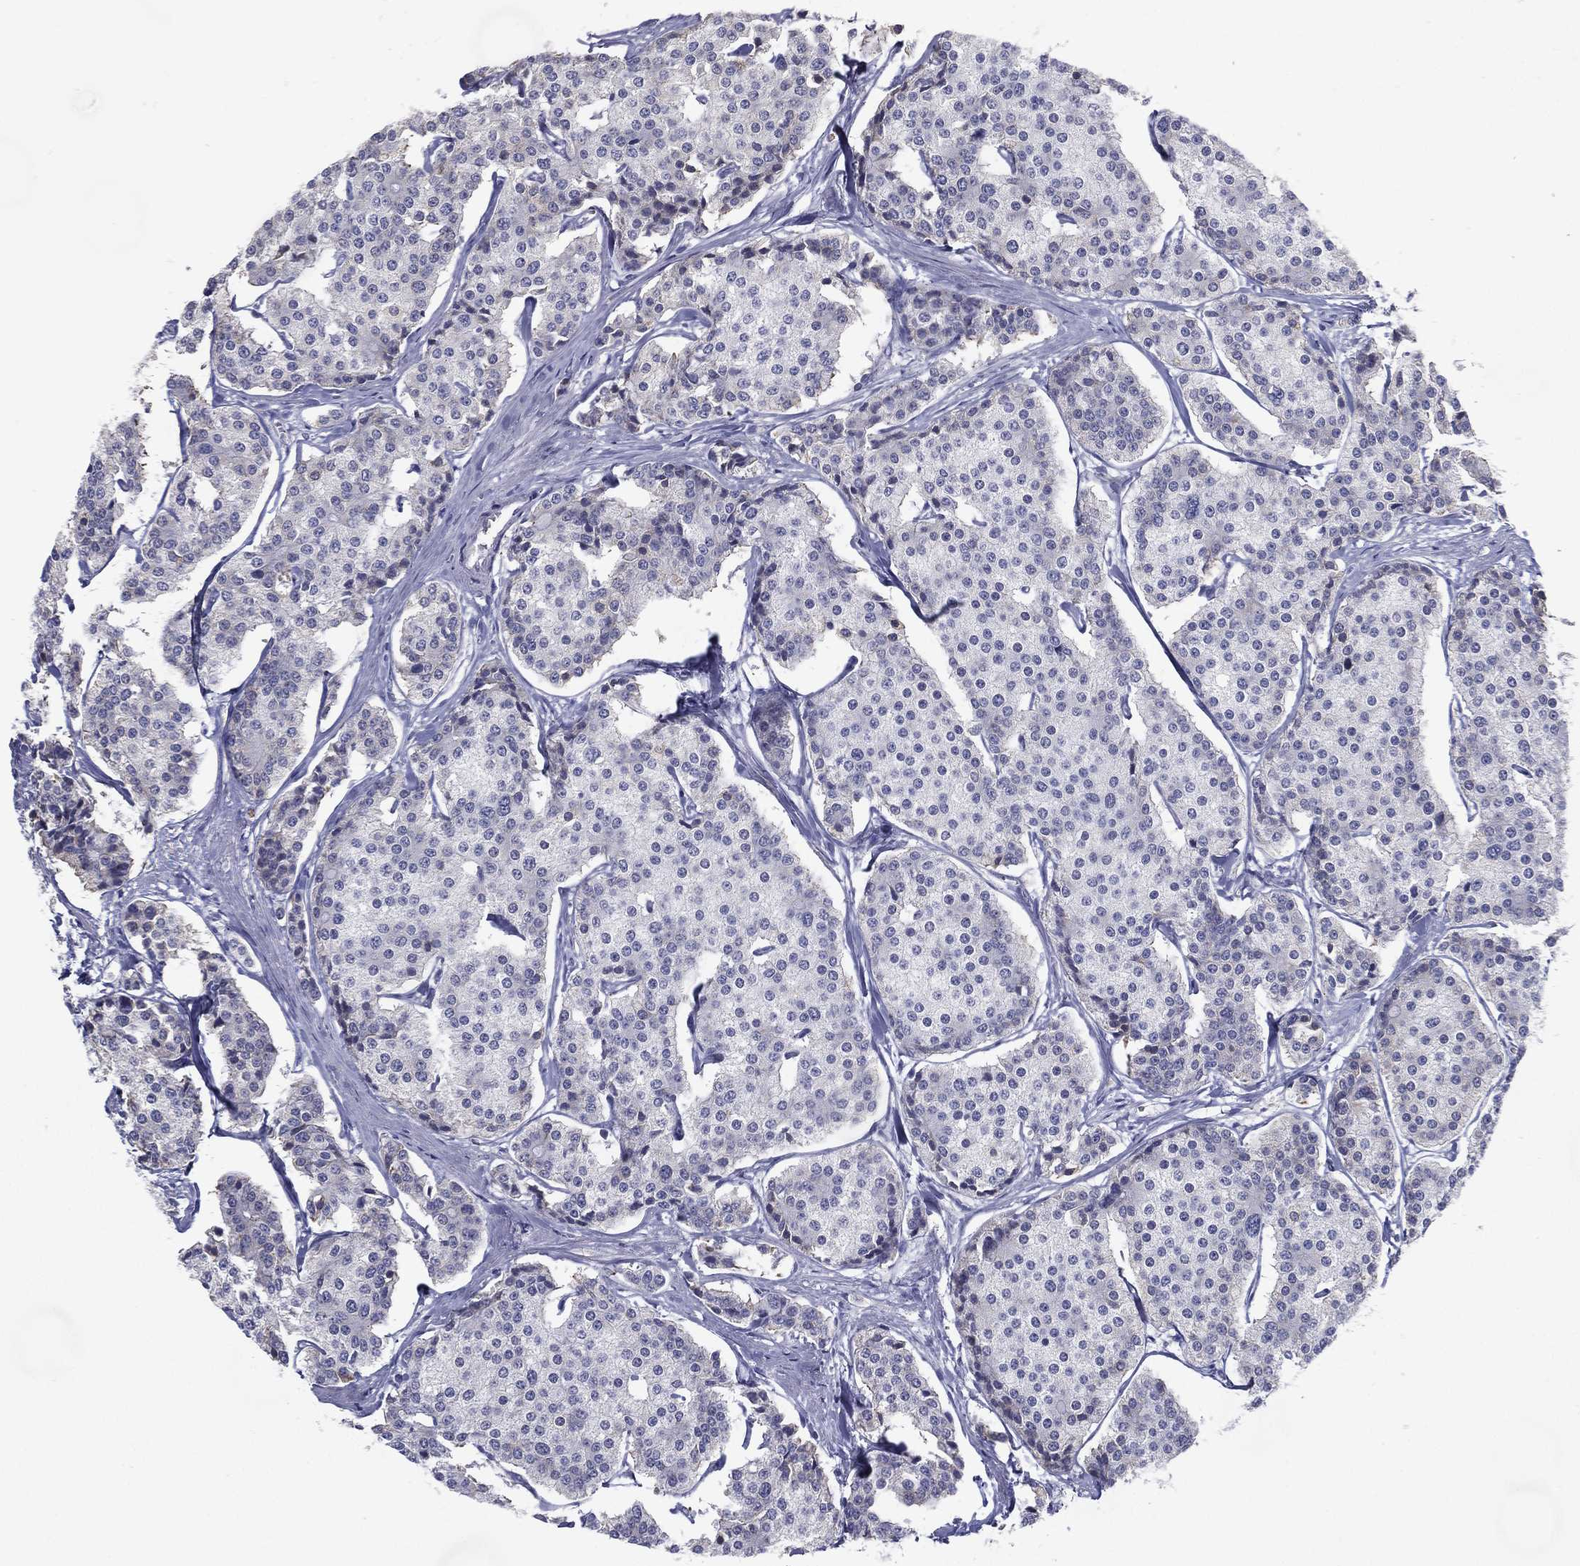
{"staining": {"intensity": "negative", "quantity": "none", "location": "none"}, "tissue": "carcinoid", "cell_type": "Tumor cells", "image_type": "cancer", "snomed": [{"axis": "morphology", "description": "Carcinoid, malignant, NOS"}, {"axis": "topography", "description": "Small intestine"}], "caption": "IHC photomicrograph of neoplastic tissue: human carcinoid stained with DAB (3,3'-diaminobenzidine) exhibits no significant protein expression in tumor cells.", "gene": "C19orf18", "patient": {"sex": "female", "age": 65}}